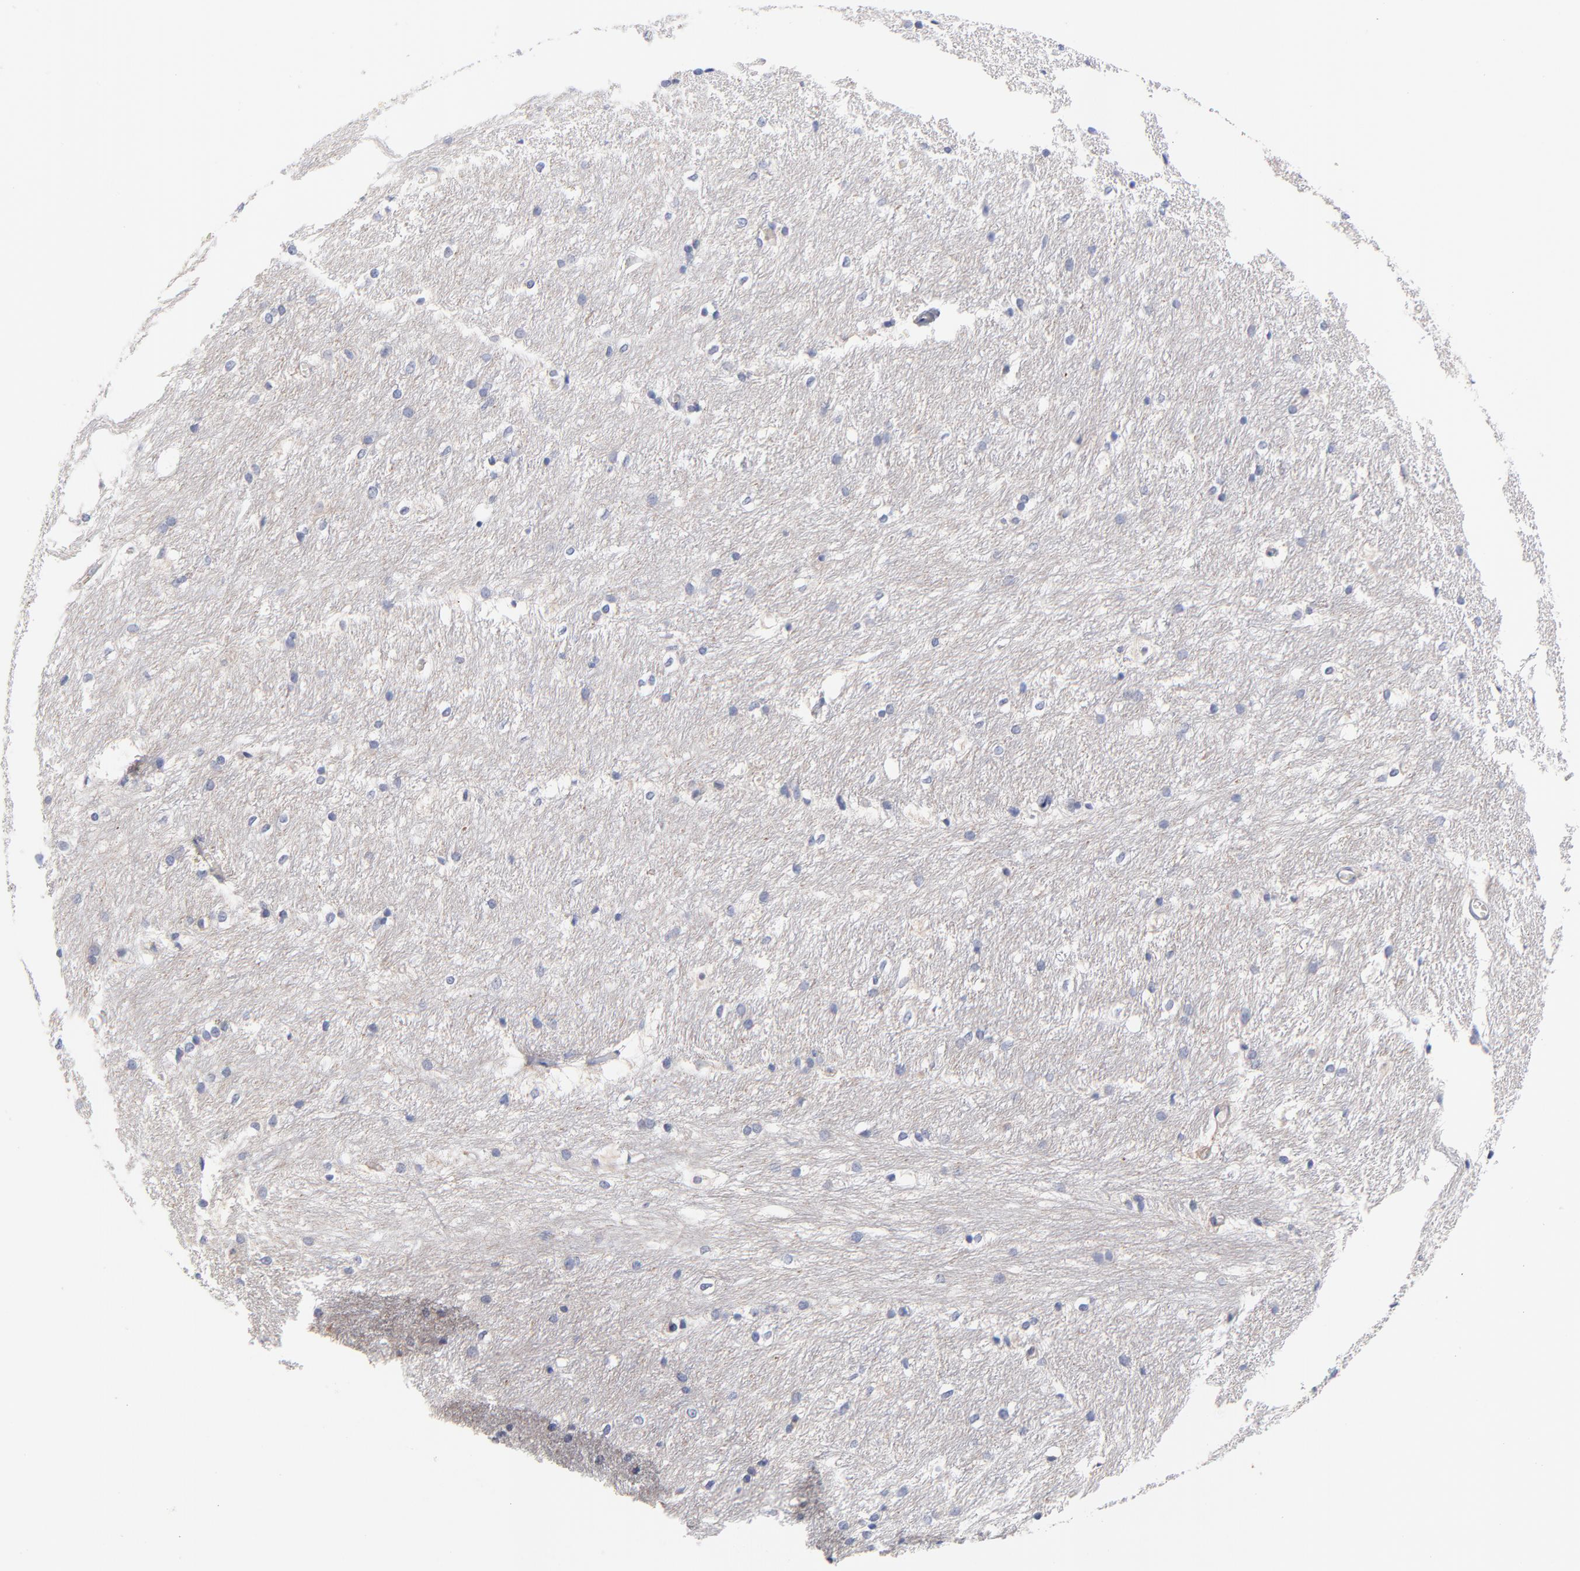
{"staining": {"intensity": "negative", "quantity": "none", "location": "none"}, "tissue": "caudate", "cell_type": "Glial cells", "image_type": "normal", "snomed": [{"axis": "morphology", "description": "Normal tissue, NOS"}, {"axis": "topography", "description": "Lateral ventricle wall"}], "caption": "Immunohistochemistry (IHC) image of unremarkable caudate: caudate stained with DAB demonstrates no significant protein positivity in glial cells.", "gene": "FBXO10", "patient": {"sex": "female", "age": 19}}